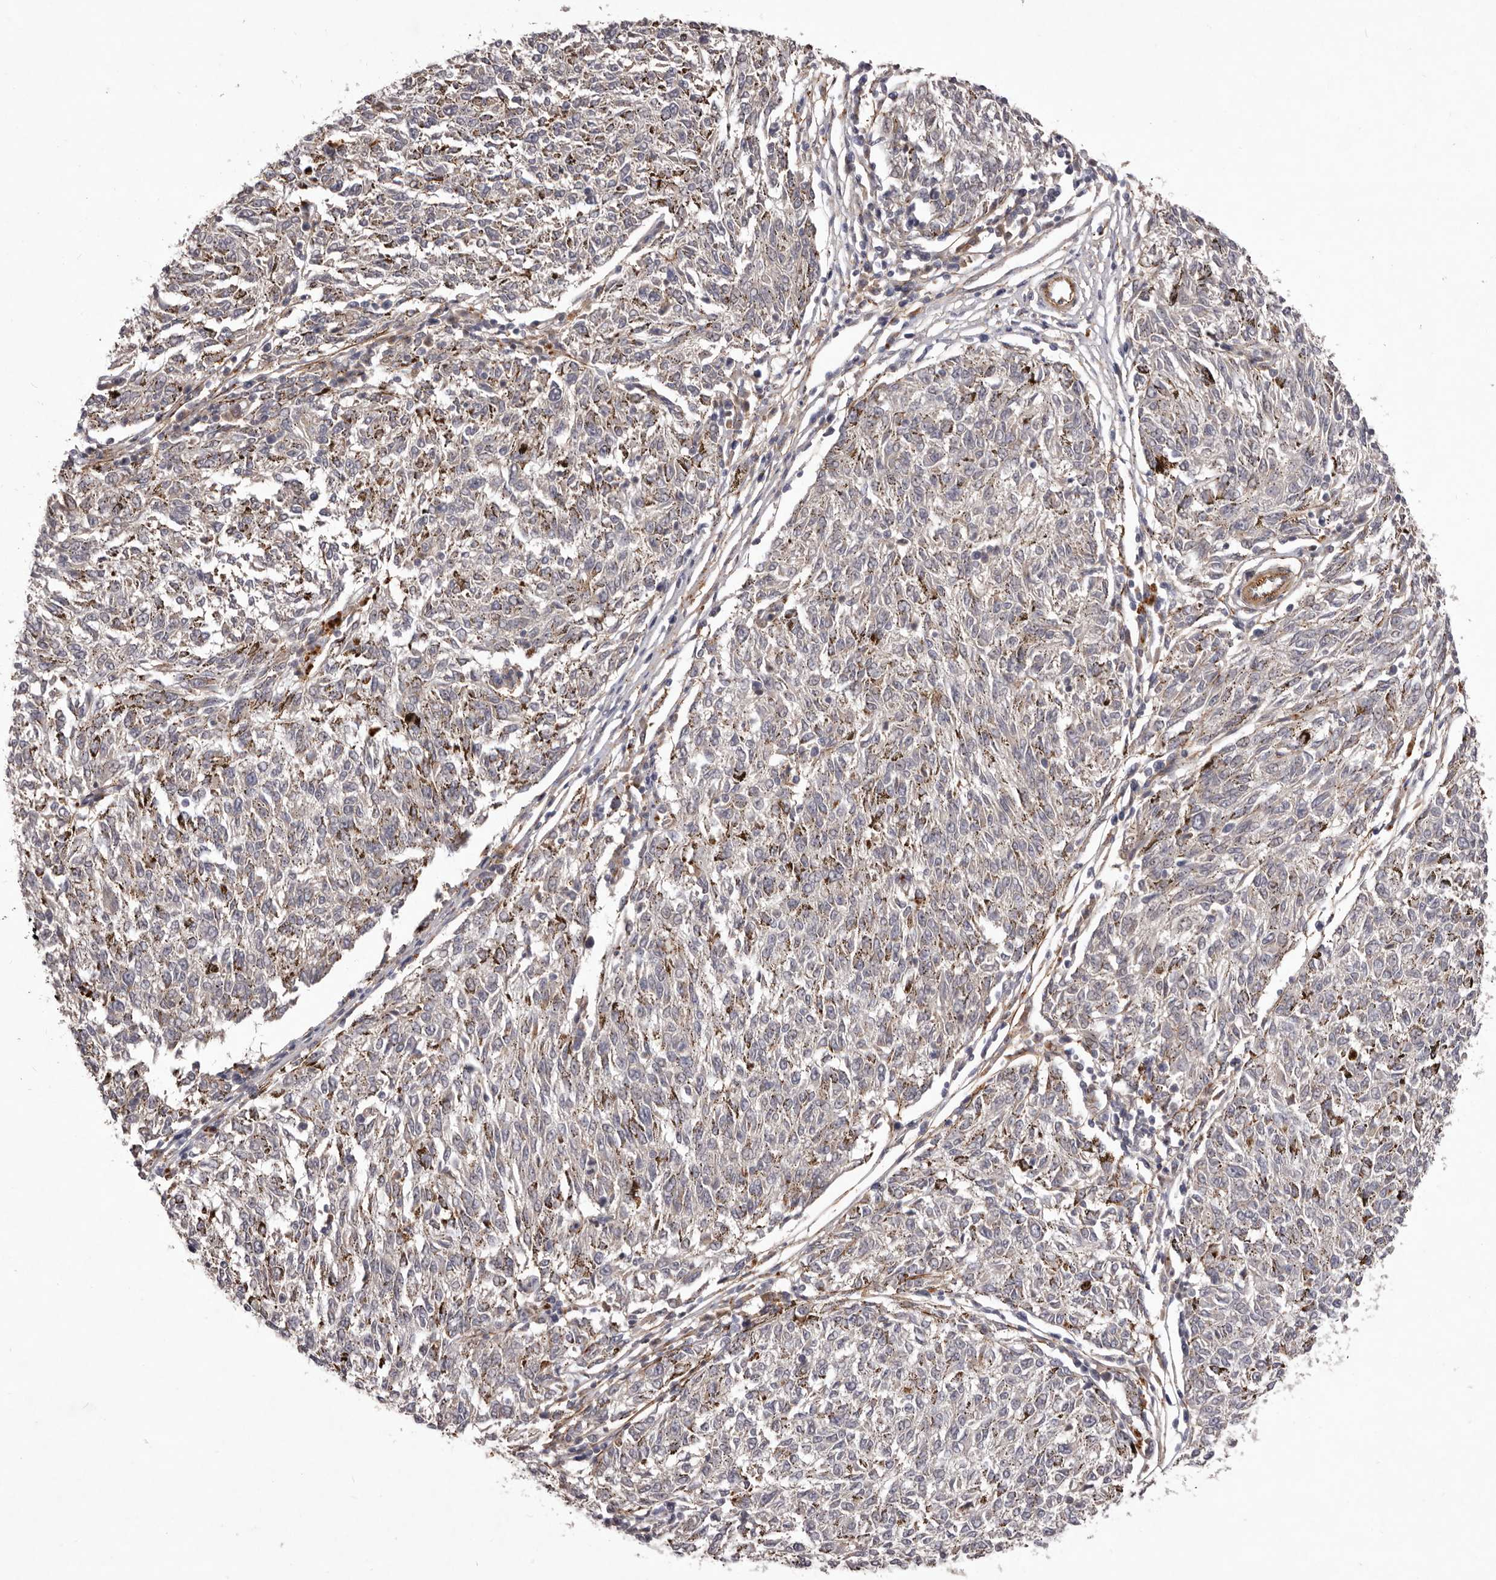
{"staining": {"intensity": "negative", "quantity": "none", "location": "none"}, "tissue": "melanoma", "cell_type": "Tumor cells", "image_type": "cancer", "snomed": [{"axis": "morphology", "description": "Malignant melanoma, NOS"}, {"axis": "topography", "description": "Skin"}], "caption": "Immunohistochemical staining of malignant melanoma displays no significant expression in tumor cells.", "gene": "HBS1L", "patient": {"sex": "female", "age": 72}}